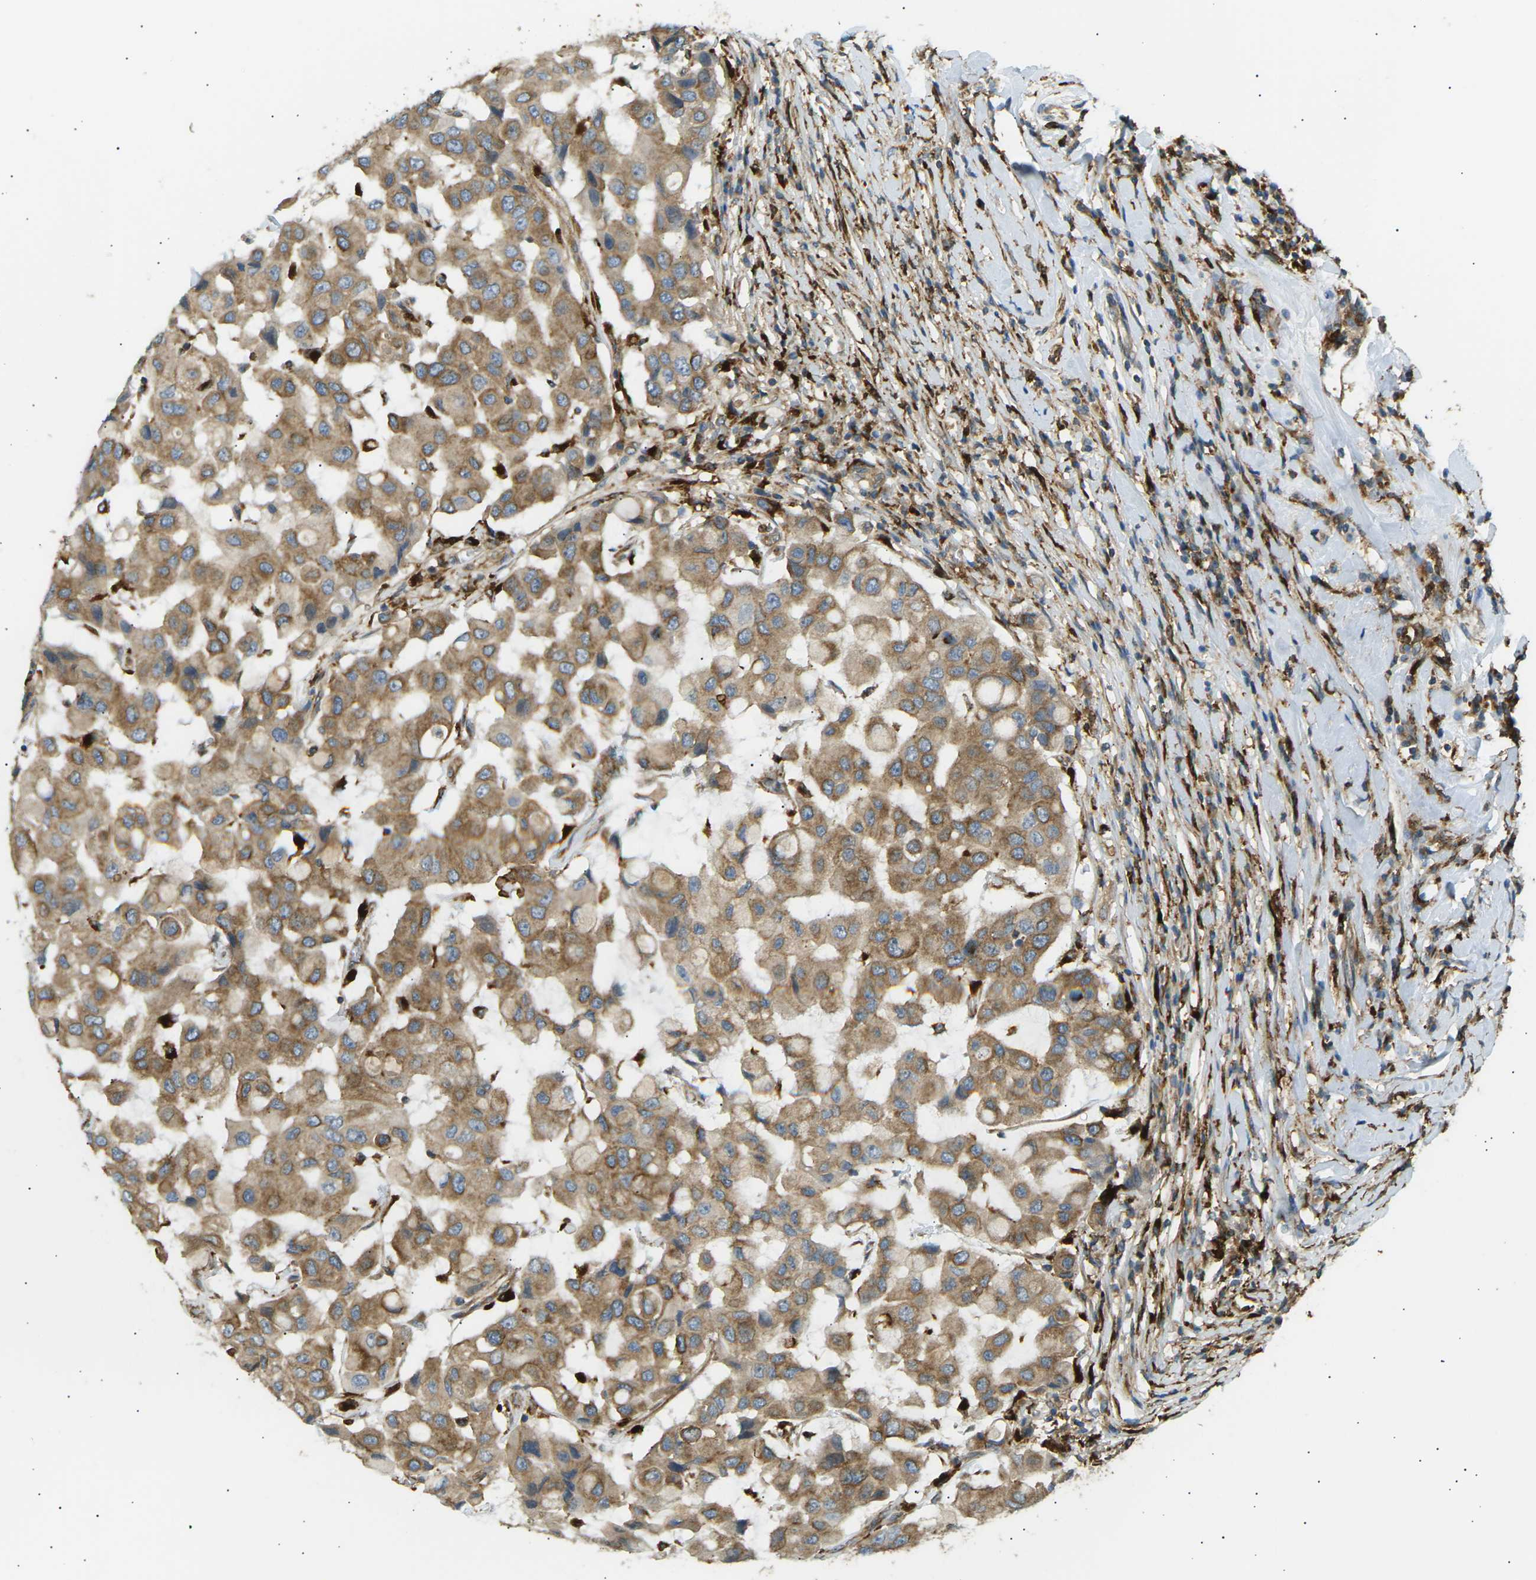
{"staining": {"intensity": "moderate", "quantity": ">75%", "location": "cytoplasmic/membranous"}, "tissue": "breast cancer", "cell_type": "Tumor cells", "image_type": "cancer", "snomed": [{"axis": "morphology", "description": "Duct carcinoma"}, {"axis": "topography", "description": "Breast"}], "caption": "Invasive ductal carcinoma (breast) stained with a protein marker demonstrates moderate staining in tumor cells.", "gene": "CDK17", "patient": {"sex": "female", "age": 27}}